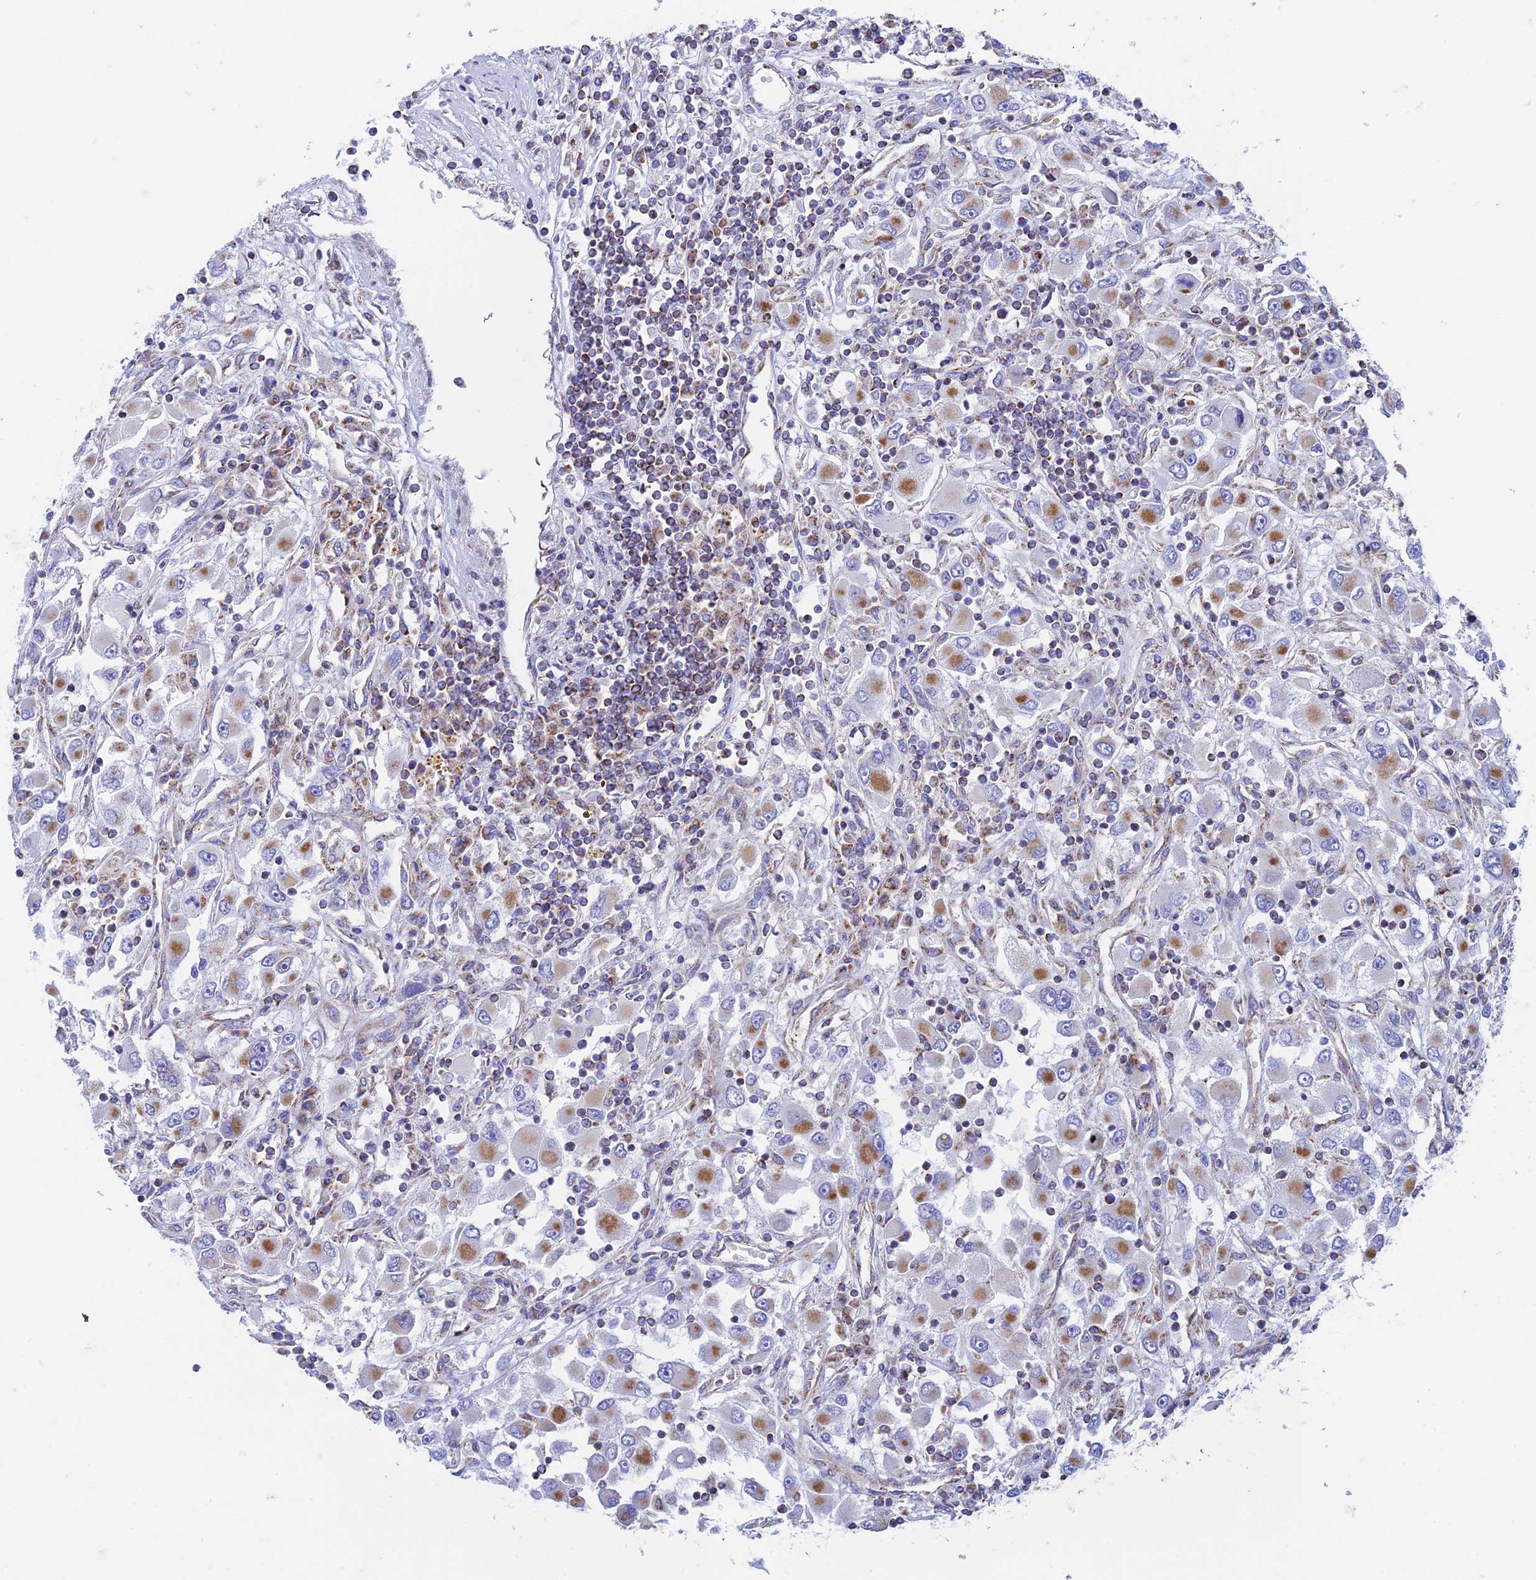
{"staining": {"intensity": "moderate", "quantity": "25%-75%", "location": "cytoplasmic/membranous"}, "tissue": "renal cancer", "cell_type": "Tumor cells", "image_type": "cancer", "snomed": [{"axis": "morphology", "description": "Adenocarcinoma, NOS"}, {"axis": "topography", "description": "Kidney"}], "caption": "Renal cancer (adenocarcinoma) stained with immunohistochemistry (IHC) shows moderate cytoplasmic/membranous staining in approximately 25%-75% of tumor cells.", "gene": "ZNF181", "patient": {"sex": "female", "age": 52}}